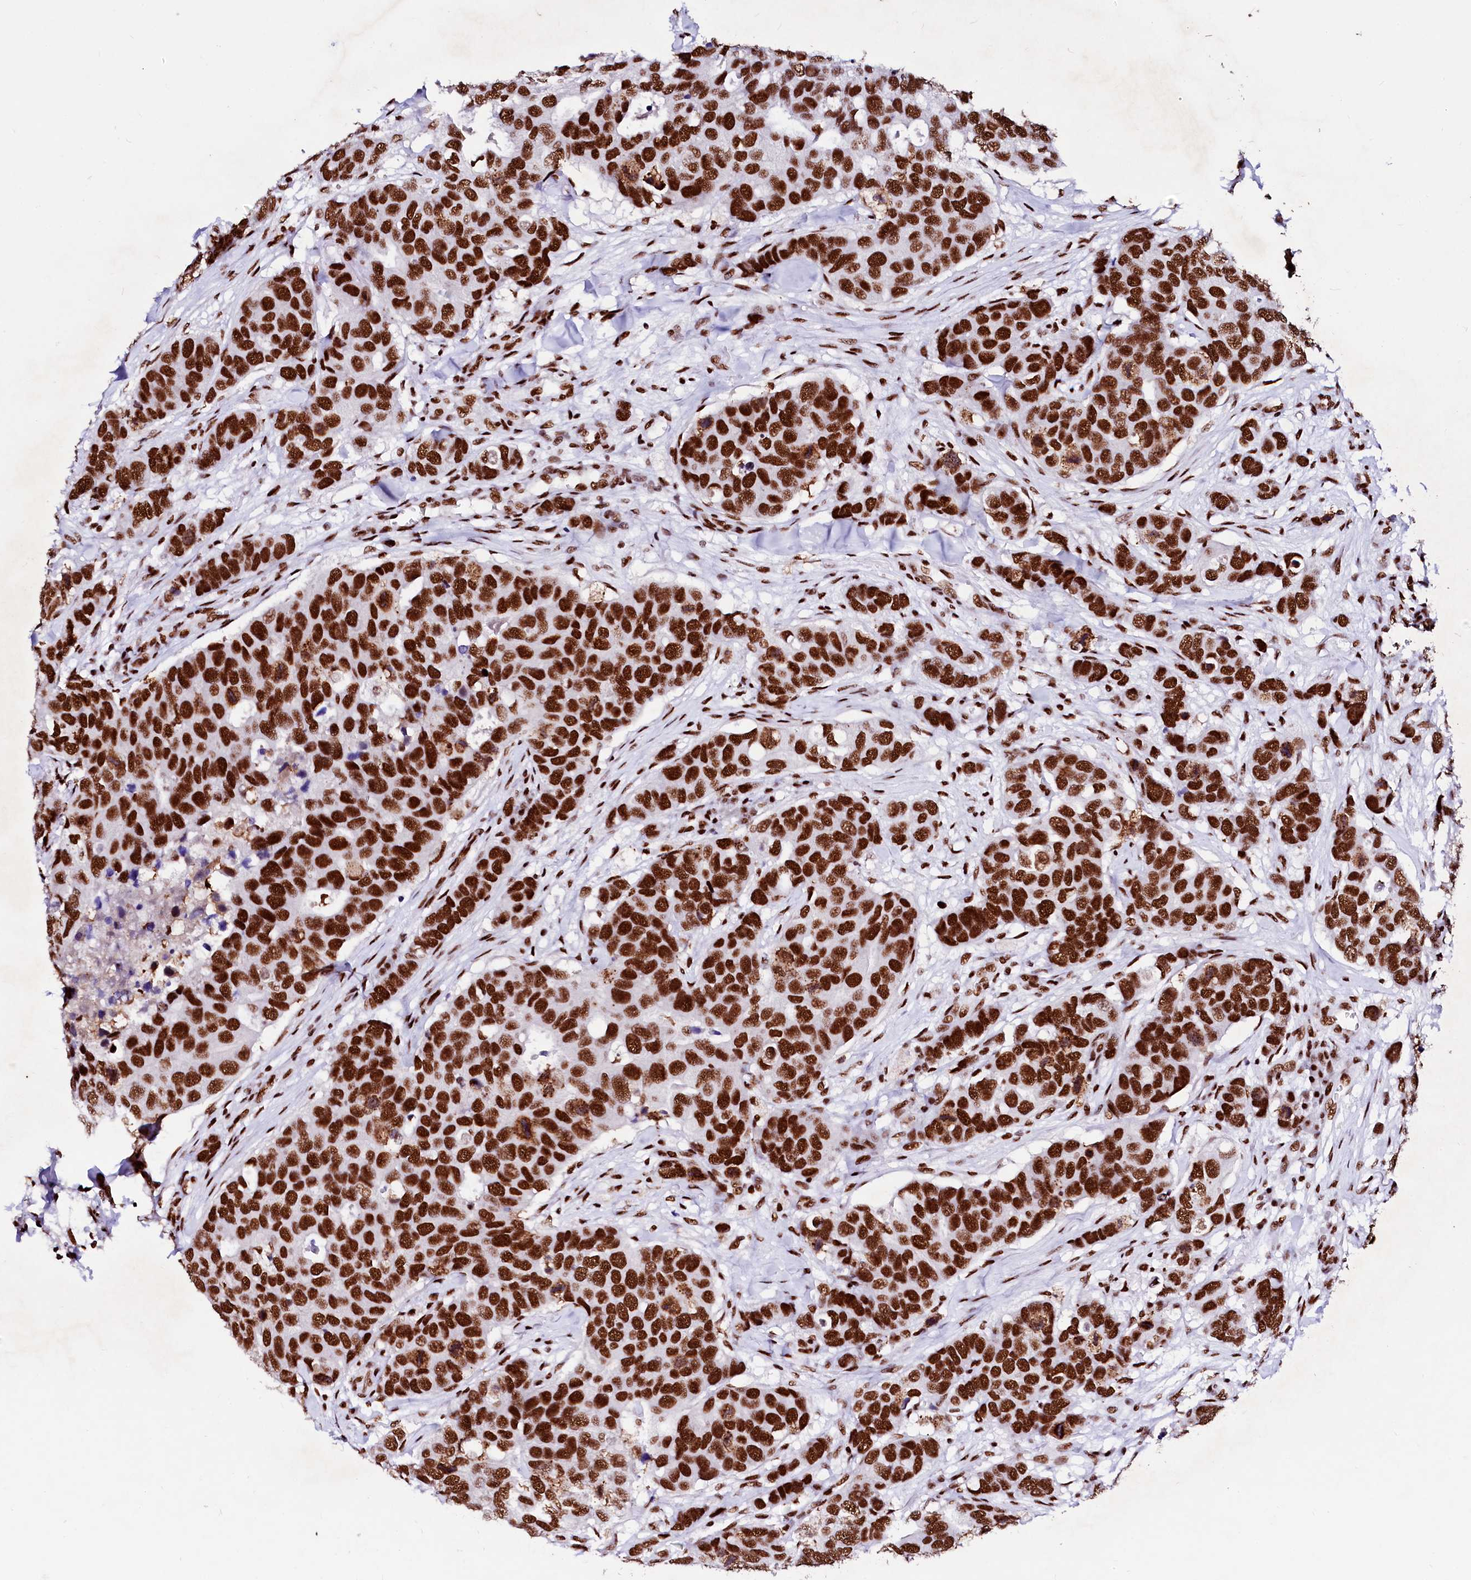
{"staining": {"intensity": "strong", "quantity": ">75%", "location": "nuclear"}, "tissue": "breast cancer", "cell_type": "Tumor cells", "image_type": "cancer", "snomed": [{"axis": "morphology", "description": "Duct carcinoma"}, {"axis": "topography", "description": "Breast"}], "caption": "Immunohistochemical staining of breast cancer (invasive ductal carcinoma) reveals strong nuclear protein expression in about >75% of tumor cells. (brown staining indicates protein expression, while blue staining denotes nuclei).", "gene": "CPSF6", "patient": {"sex": "female", "age": 83}}